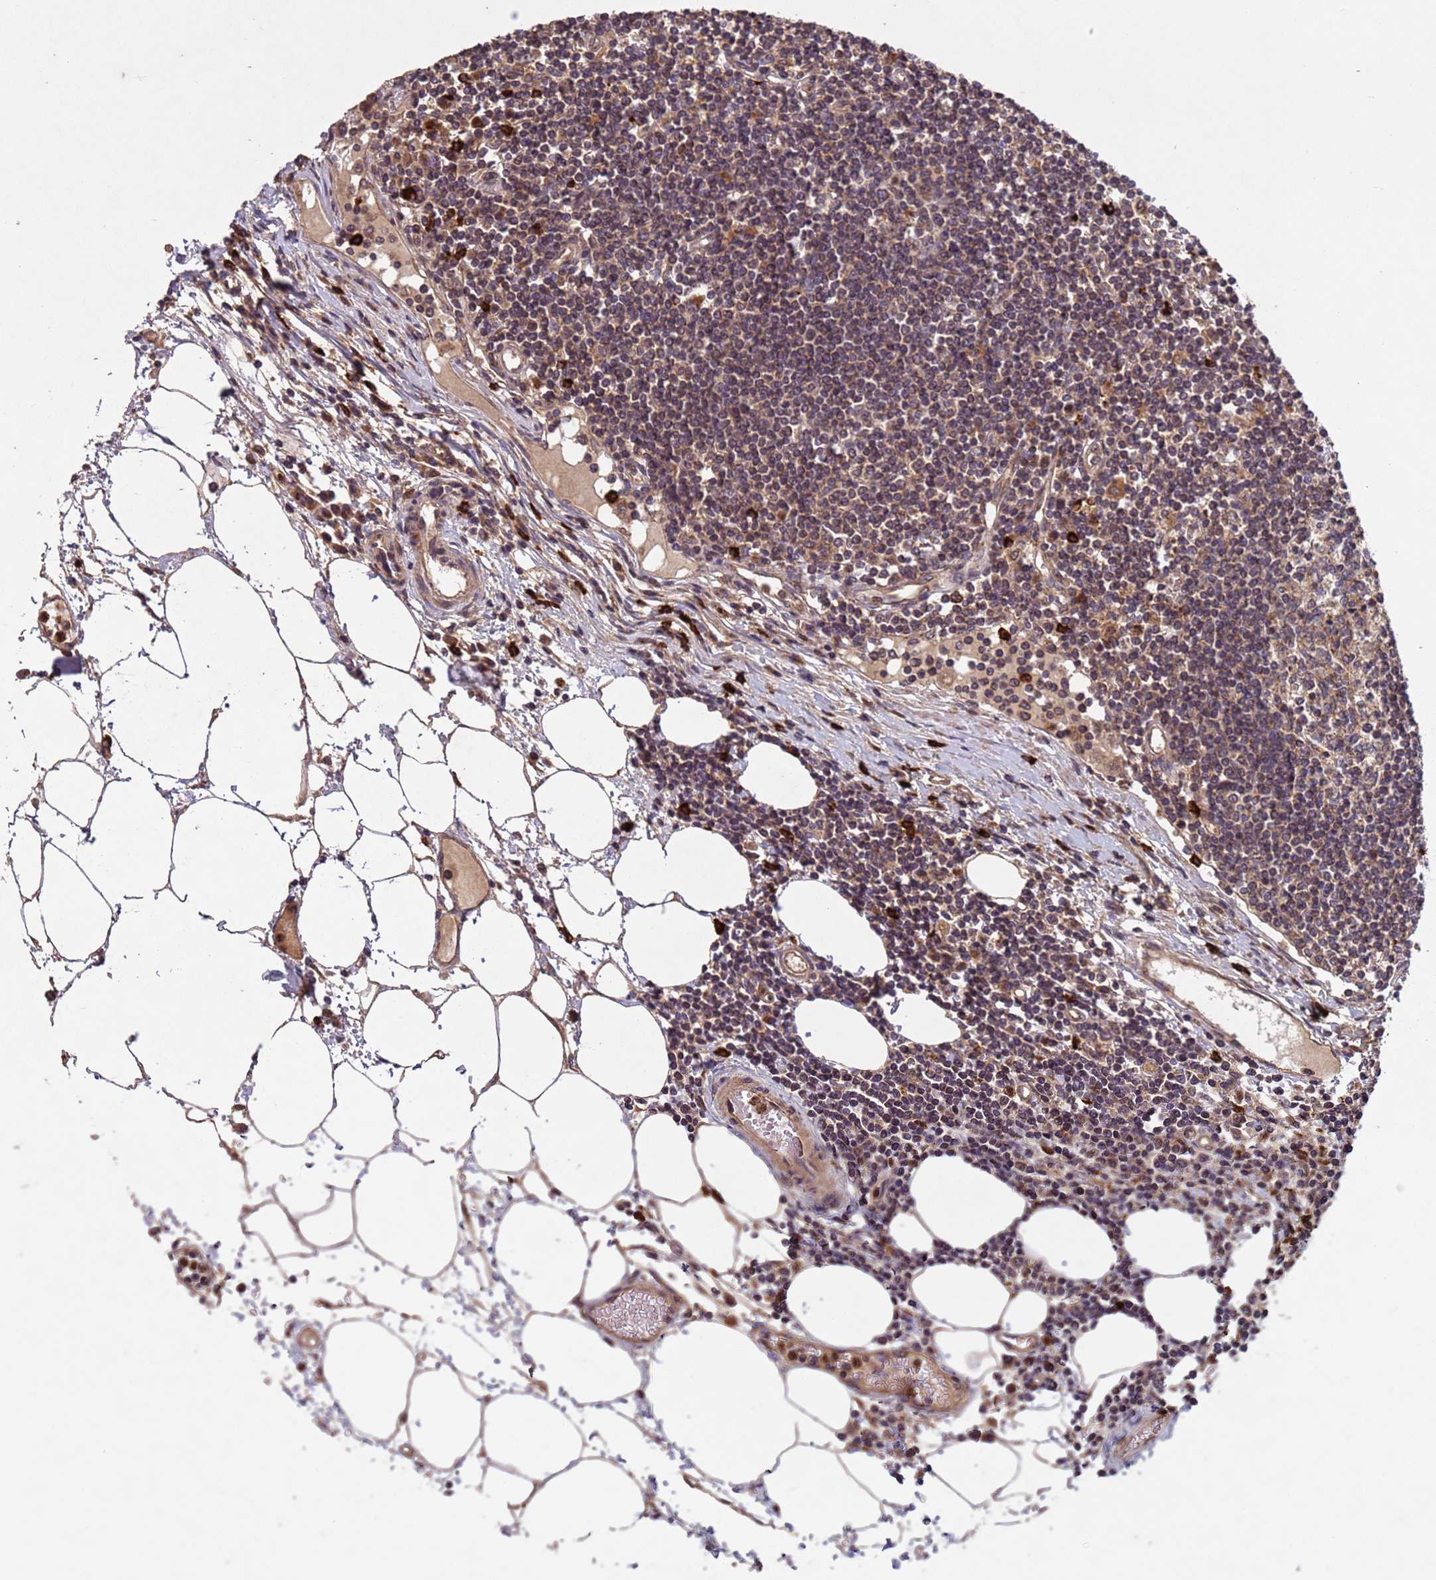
{"staining": {"intensity": "weak", "quantity": ">75%", "location": "cytoplasmic/membranous"}, "tissue": "lymph node", "cell_type": "Germinal center cells", "image_type": "normal", "snomed": [{"axis": "morphology", "description": "Adenocarcinoma, NOS"}, {"axis": "topography", "description": "Lymph node"}], "caption": "Immunohistochemical staining of unremarkable human lymph node displays weak cytoplasmic/membranous protein expression in about >75% of germinal center cells. Using DAB (3,3'-diaminobenzidine) (brown) and hematoxylin (blue) stains, captured at high magnification using brightfield microscopy.", "gene": "FASTKD1", "patient": {"sex": "female", "age": 62}}